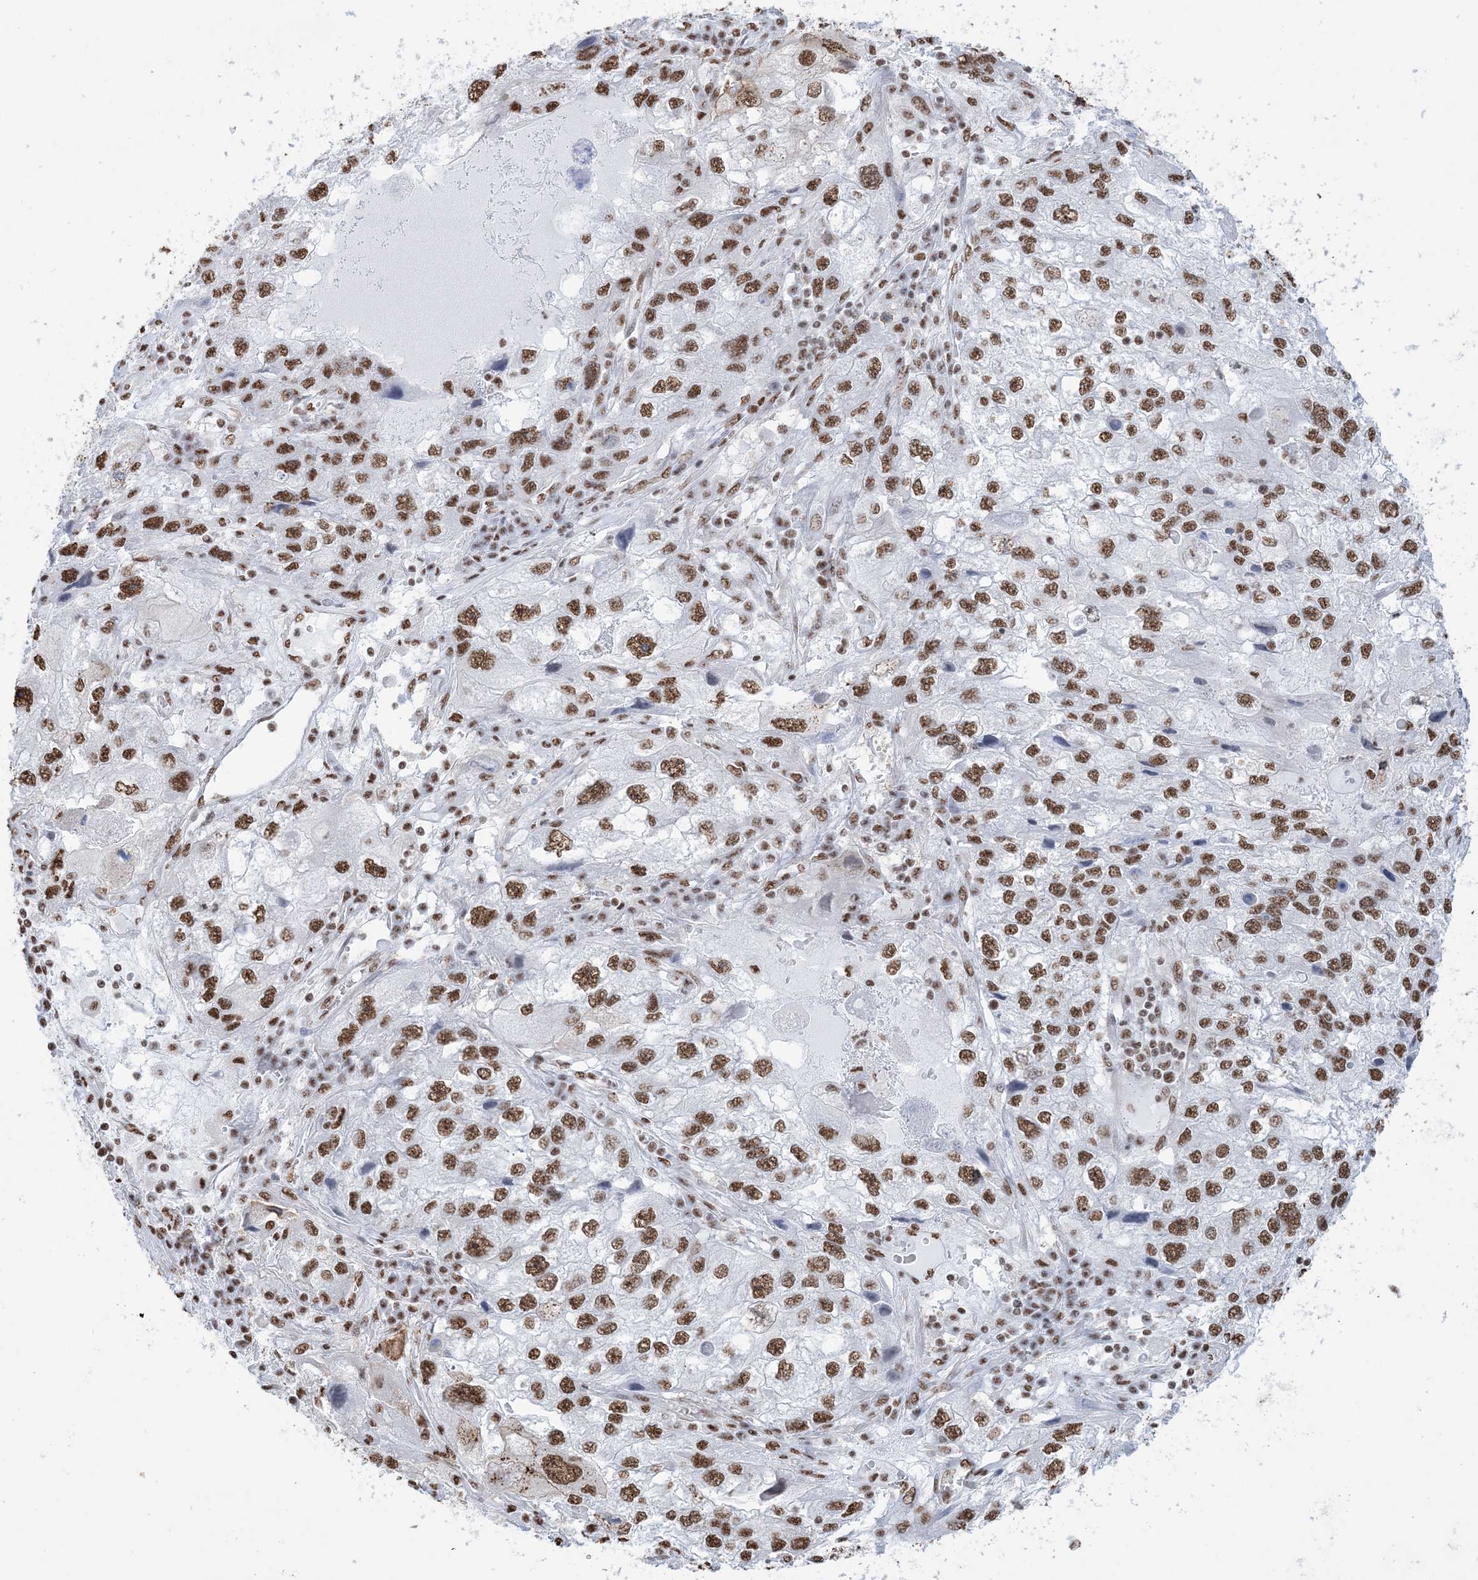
{"staining": {"intensity": "strong", "quantity": ">75%", "location": "nuclear"}, "tissue": "endometrial cancer", "cell_type": "Tumor cells", "image_type": "cancer", "snomed": [{"axis": "morphology", "description": "Adenocarcinoma, NOS"}, {"axis": "topography", "description": "Endometrium"}], "caption": "High-magnification brightfield microscopy of endometrial adenocarcinoma stained with DAB (3,3'-diaminobenzidine) (brown) and counterstained with hematoxylin (blue). tumor cells exhibit strong nuclear expression is present in approximately>75% of cells.", "gene": "ZNF792", "patient": {"sex": "female", "age": 49}}